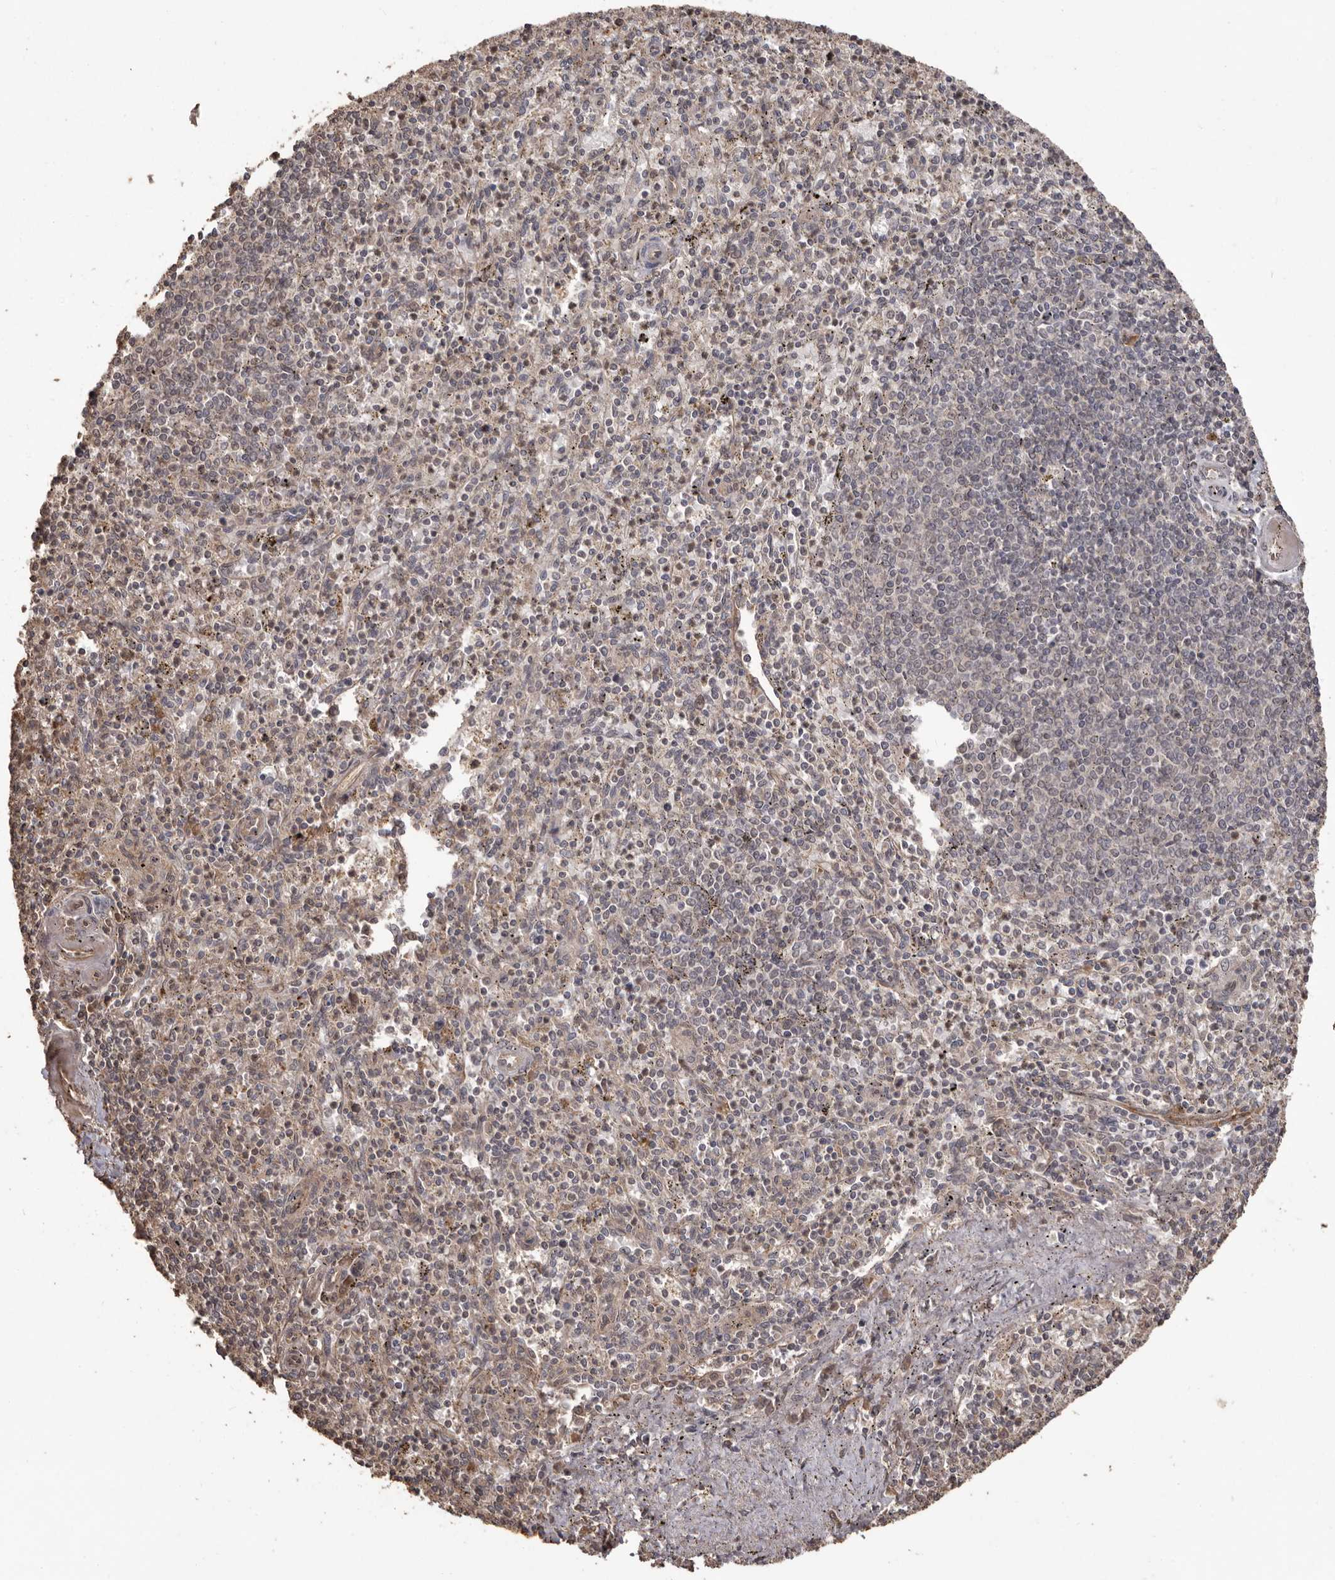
{"staining": {"intensity": "weak", "quantity": "25%-75%", "location": "cytoplasmic/membranous"}, "tissue": "spleen", "cell_type": "Cells in red pulp", "image_type": "normal", "snomed": [{"axis": "morphology", "description": "Normal tissue, NOS"}, {"axis": "topography", "description": "Spleen"}], "caption": "Immunohistochemistry (IHC) micrograph of normal spleen stained for a protein (brown), which exhibits low levels of weak cytoplasmic/membranous positivity in approximately 25%-75% of cells in red pulp.", "gene": "NUP43", "patient": {"sex": "male", "age": 72}}